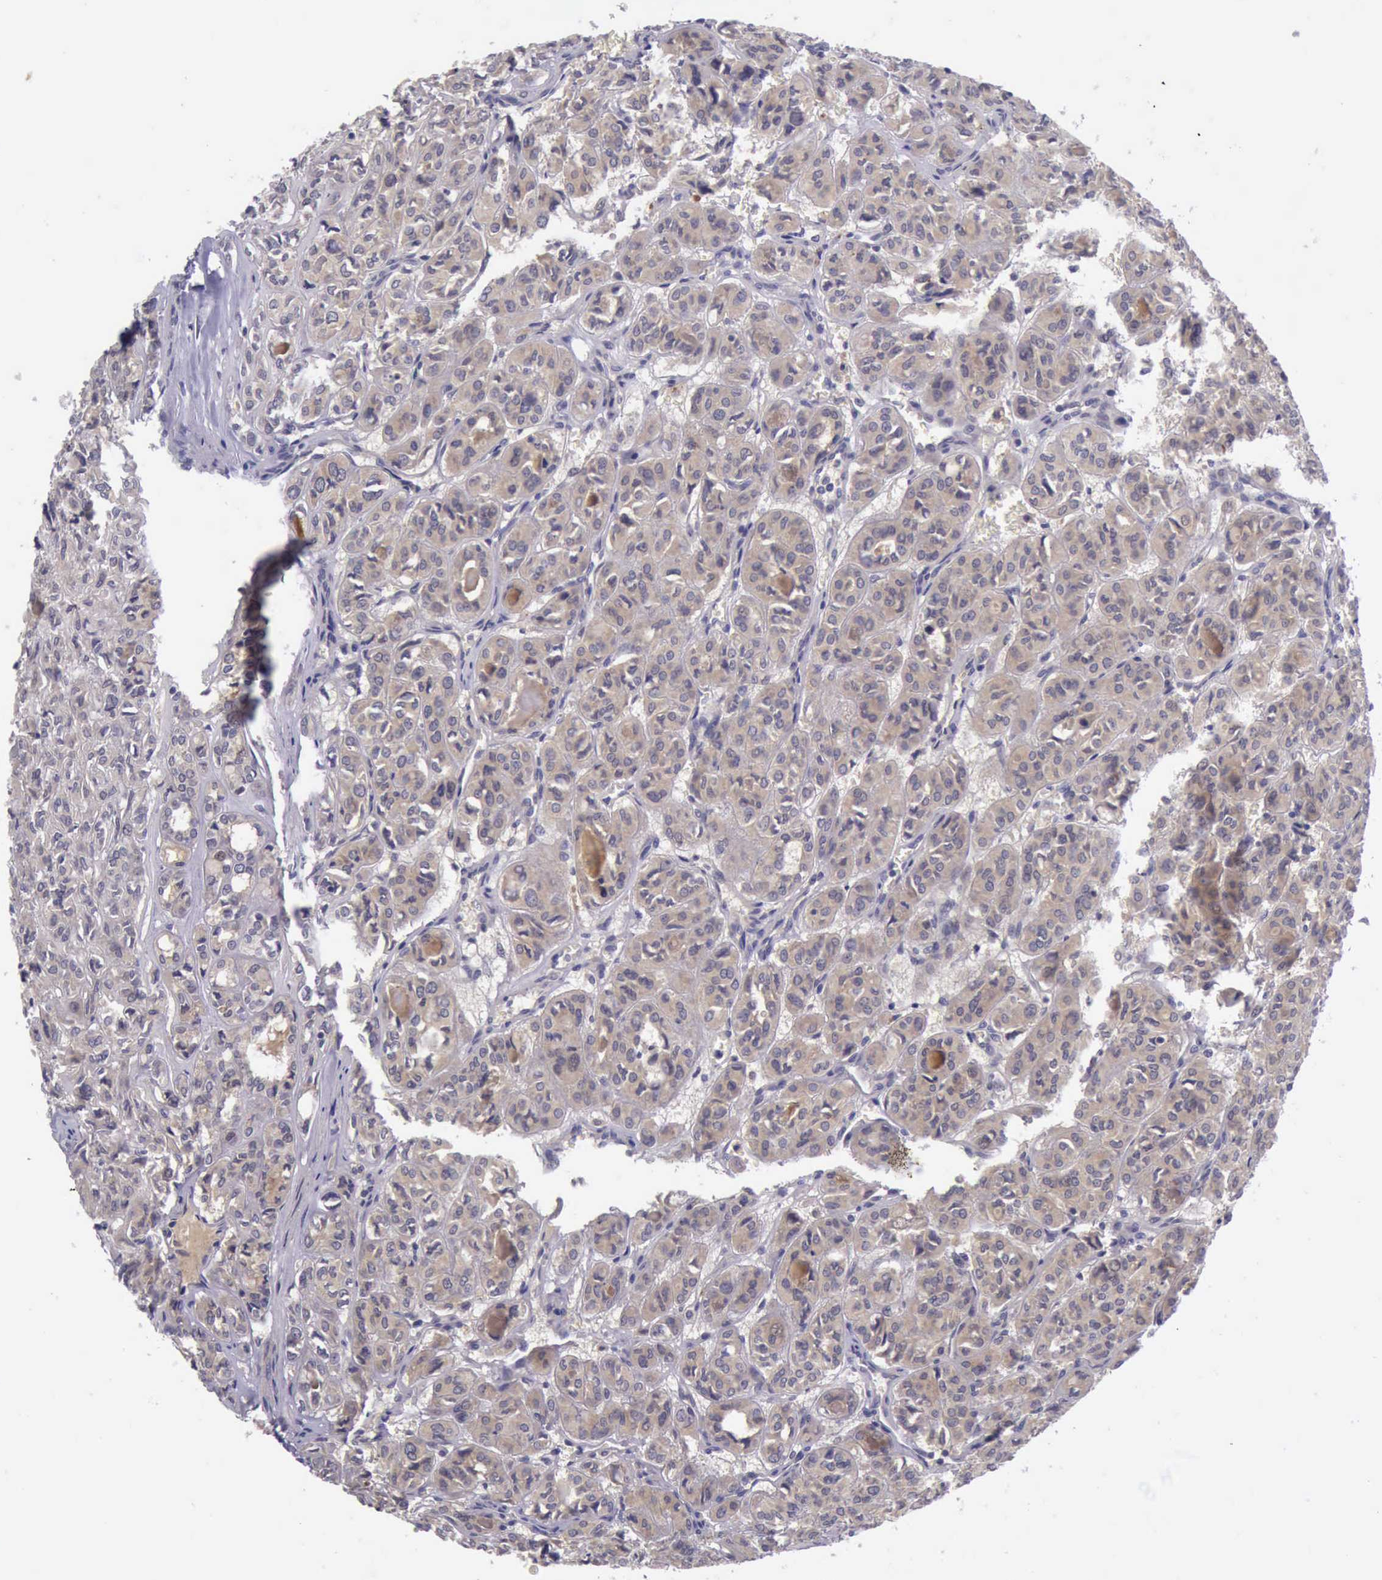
{"staining": {"intensity": "weak", "quantity": ">75%", "location": "cytoplasmic/membranous"}, "tissue": "thyroid cancer", "cell_type": "Tumor cells", "image_type": "cancer", "snomed": [{"axis": "morphology", "description": "Follicular adenoma carcinoma, NOS"}, {"axis": "topography", "description": "Thyroid gland"}], "caption": "Human follicular adenoma carcinoma (thyroid) stained with a protein marker shows weak staining in tumor cells.", "gene": "ARNT2", "patient": {"sex": "female", "age": 71}}